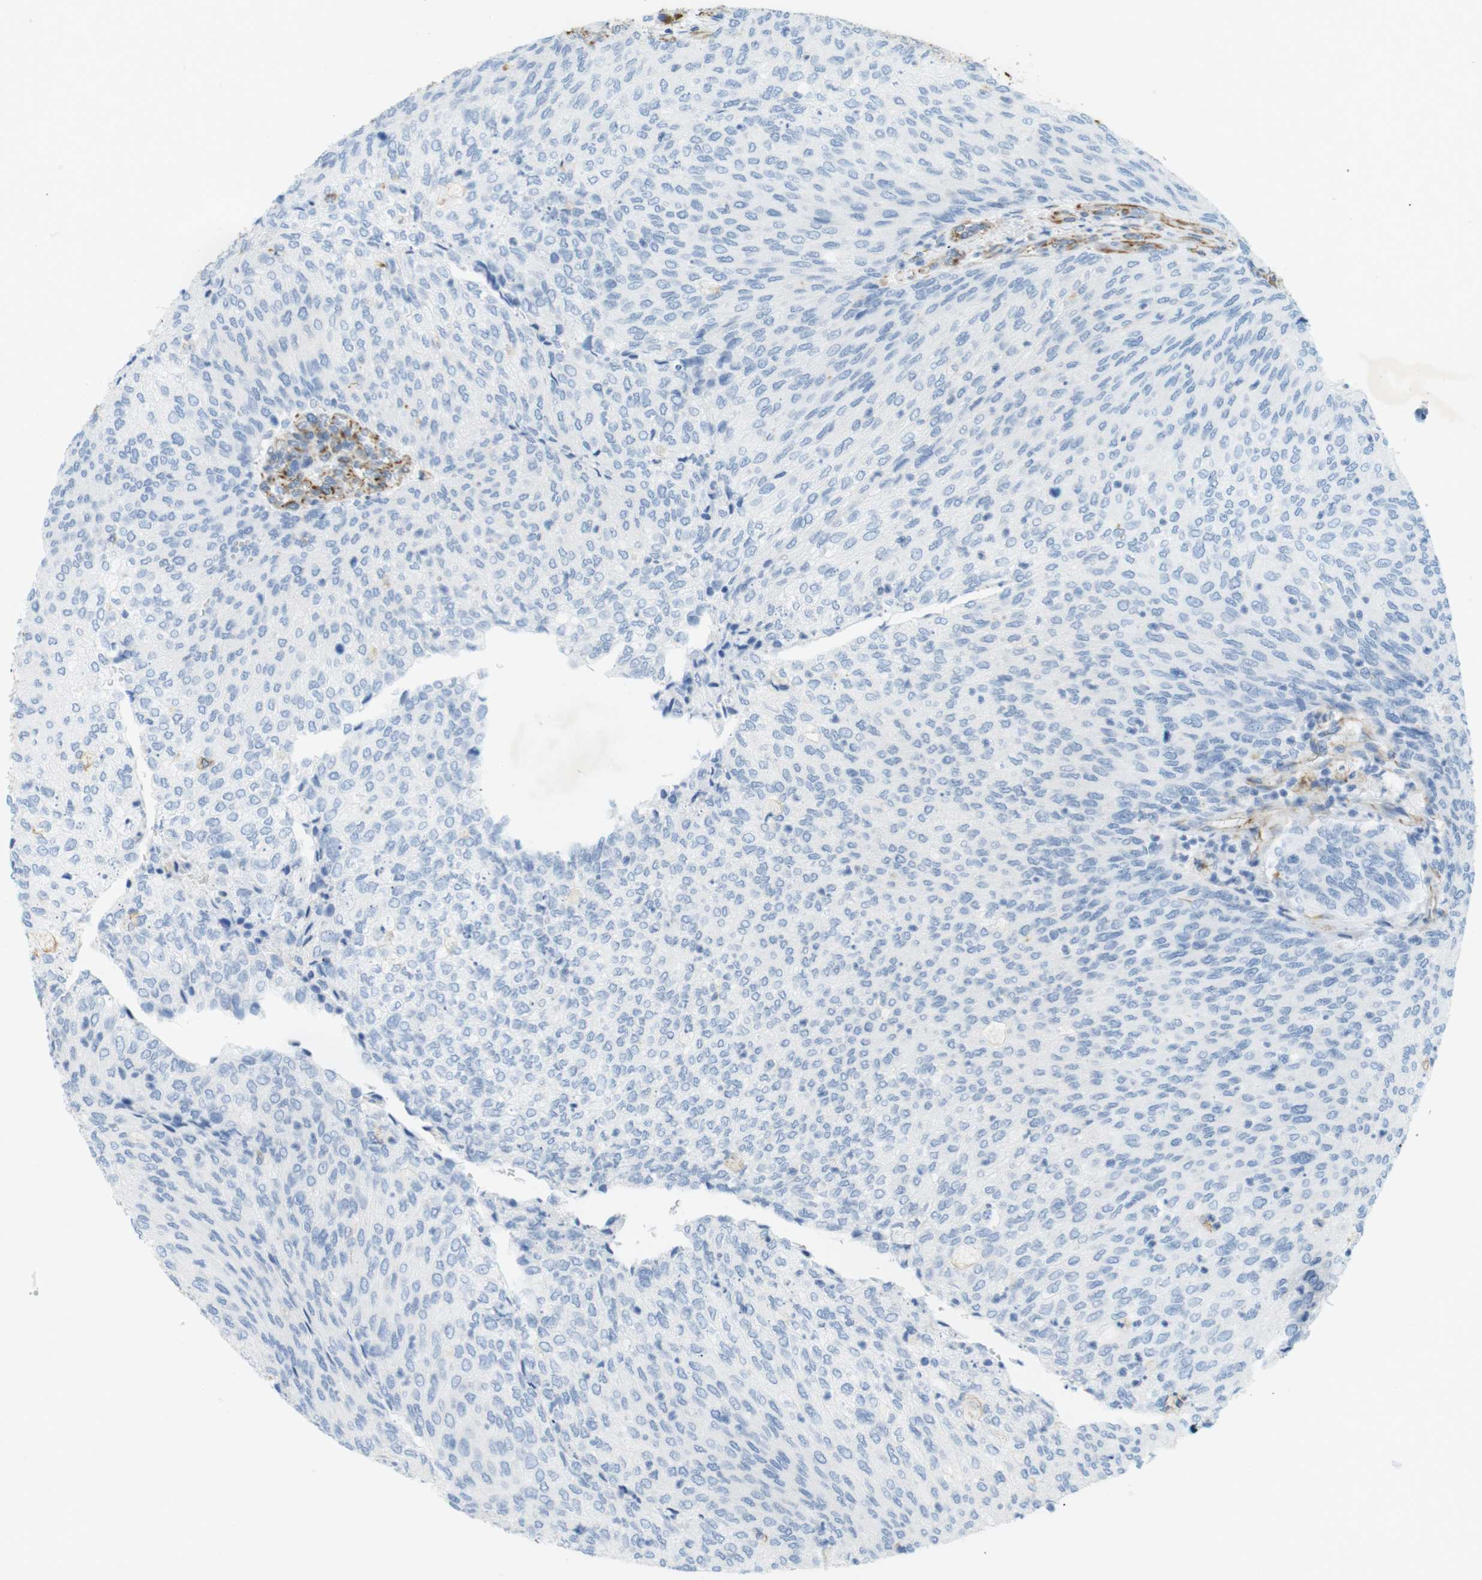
{"staining": {"intensity": "negative", "quantity": "none", "location": "none"}, "tissue": "urothelial cancer", "cell_type": "Tumor cells", "image_type": "cancer", "snomed": [{"axis": "morphology", "description": "Urothelial carcinoma, Low grade"}, {"axis": "topography", "description": "Urinary bladder"}], "caption": "This photomicrograph is of urothelial cancer stained with immunohistochemistry (IHC) to label a protein in brown with the nuclei are counter-stained blue. There is no positivity in tumor cells. (DAB (3,3'-diaminobenzidine) immunohistochemistry visualized using brightfield microscopy, high magnification).", "gene": "MS4A10", "patient": {"sex": "female", "age": 79}}